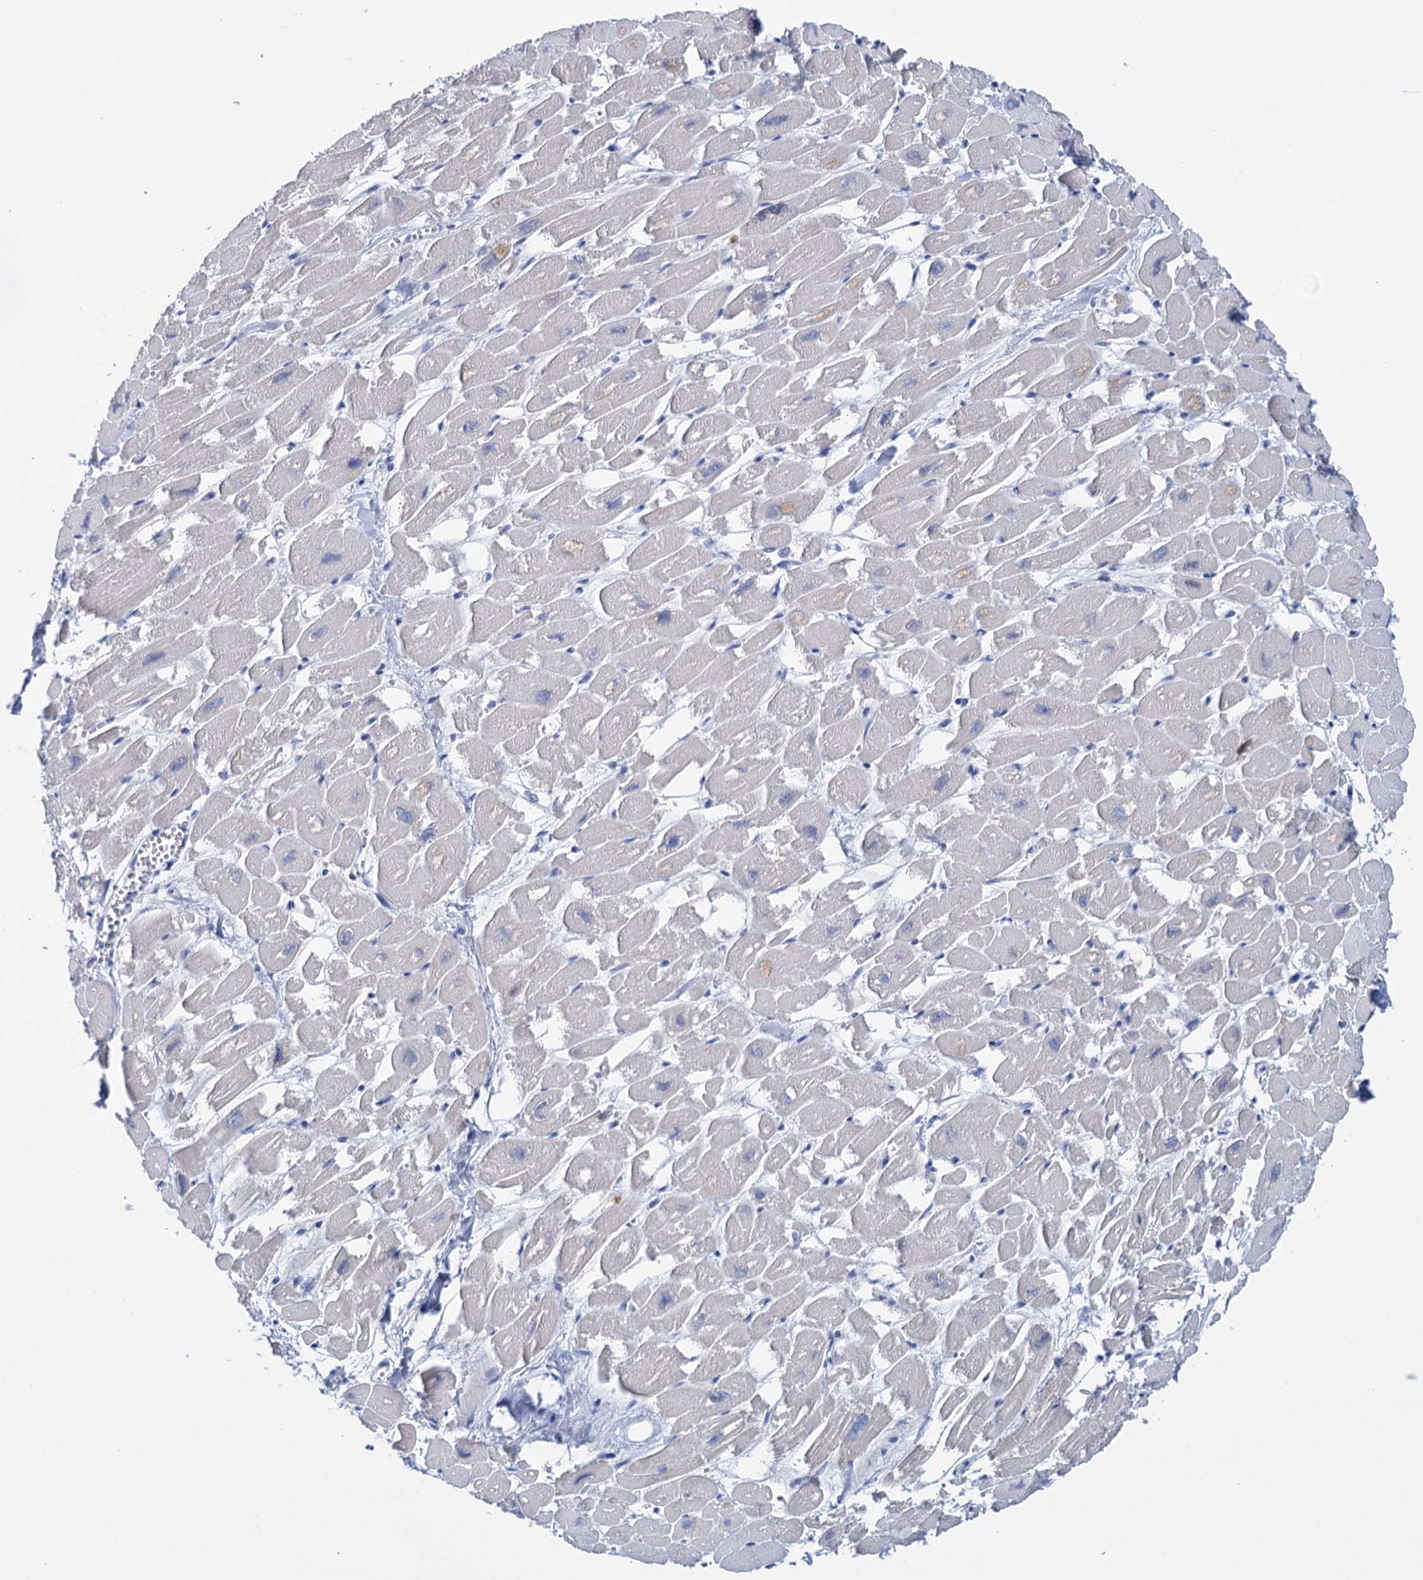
{"staining": {"intensity": "weak", "quantity": "<25%", "location": "cytoplasmic/membranous"}, "tissue": "heart muscle", "cell_type": "Cardiomyocytes", "image_type": "normal", "snomed": [{"axis": "morphology", "description": "Normal tissue, NOS"}, {"axis": "topography", "description": "Heart"}], "caption": "Cardiomyocytes show no significant expression in benign heart muscle. (DAB (3,3'-diaminobenzidine) immunohistochemistry (IHC) with hematoxylin counter stain).", "gene": "FBXW12", "patient": {"sex": "male", "age": 54}}